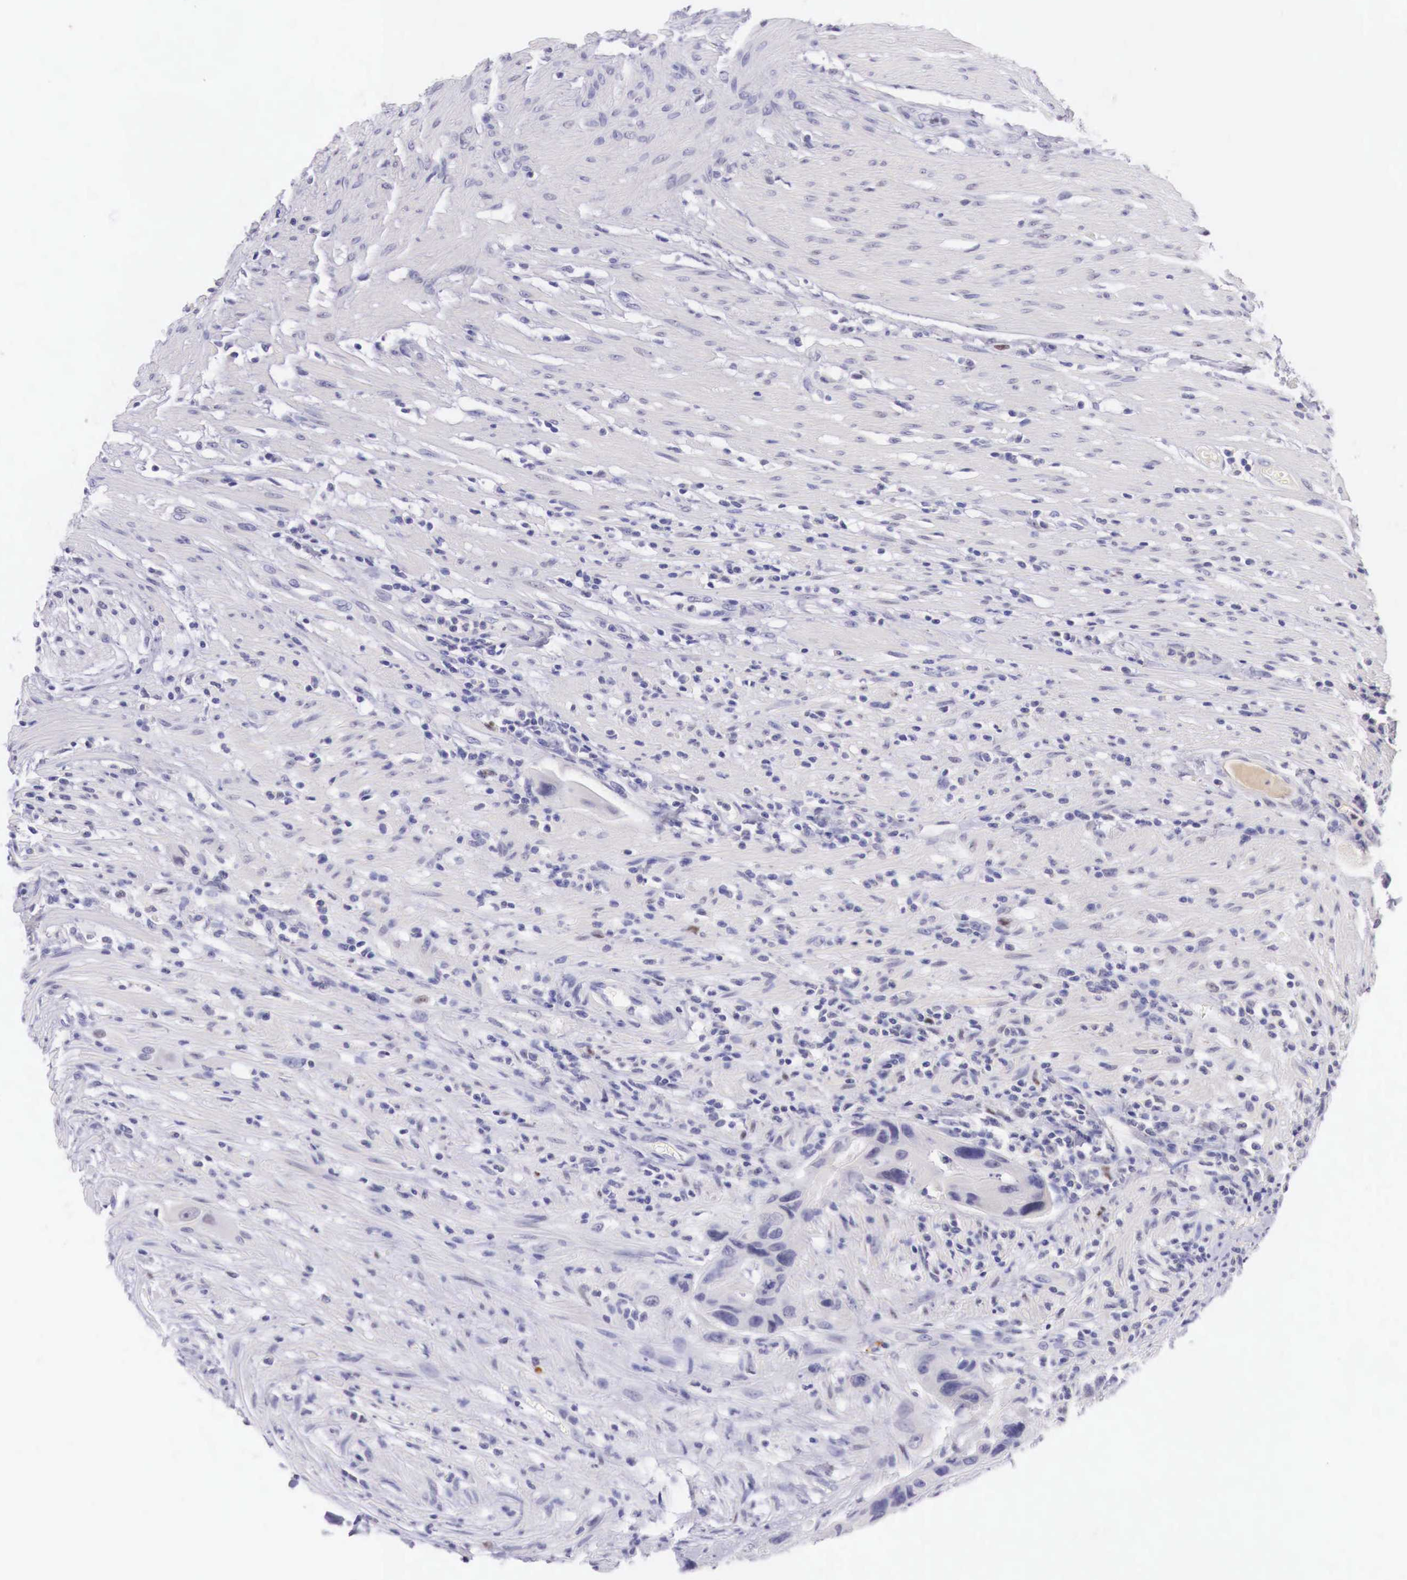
{"staining": {"intensity": "negative", "quantity": "none", "location": "none"}, "tissue": "colorectal cancer", "cell_type": "Tumor cells", "image_type": "cancer", "snomed": [{"axis": "morphology", "description": "Adenocarcinoma, NOS"}, {"axis": "topography", "description": "Colon"}], "caption": "Protein analysis of colorectal adenocarcinoma shows no significant staining in tumor cells.", "gene": "BCL6", "patient": {"sex": "female", "age": 70}}